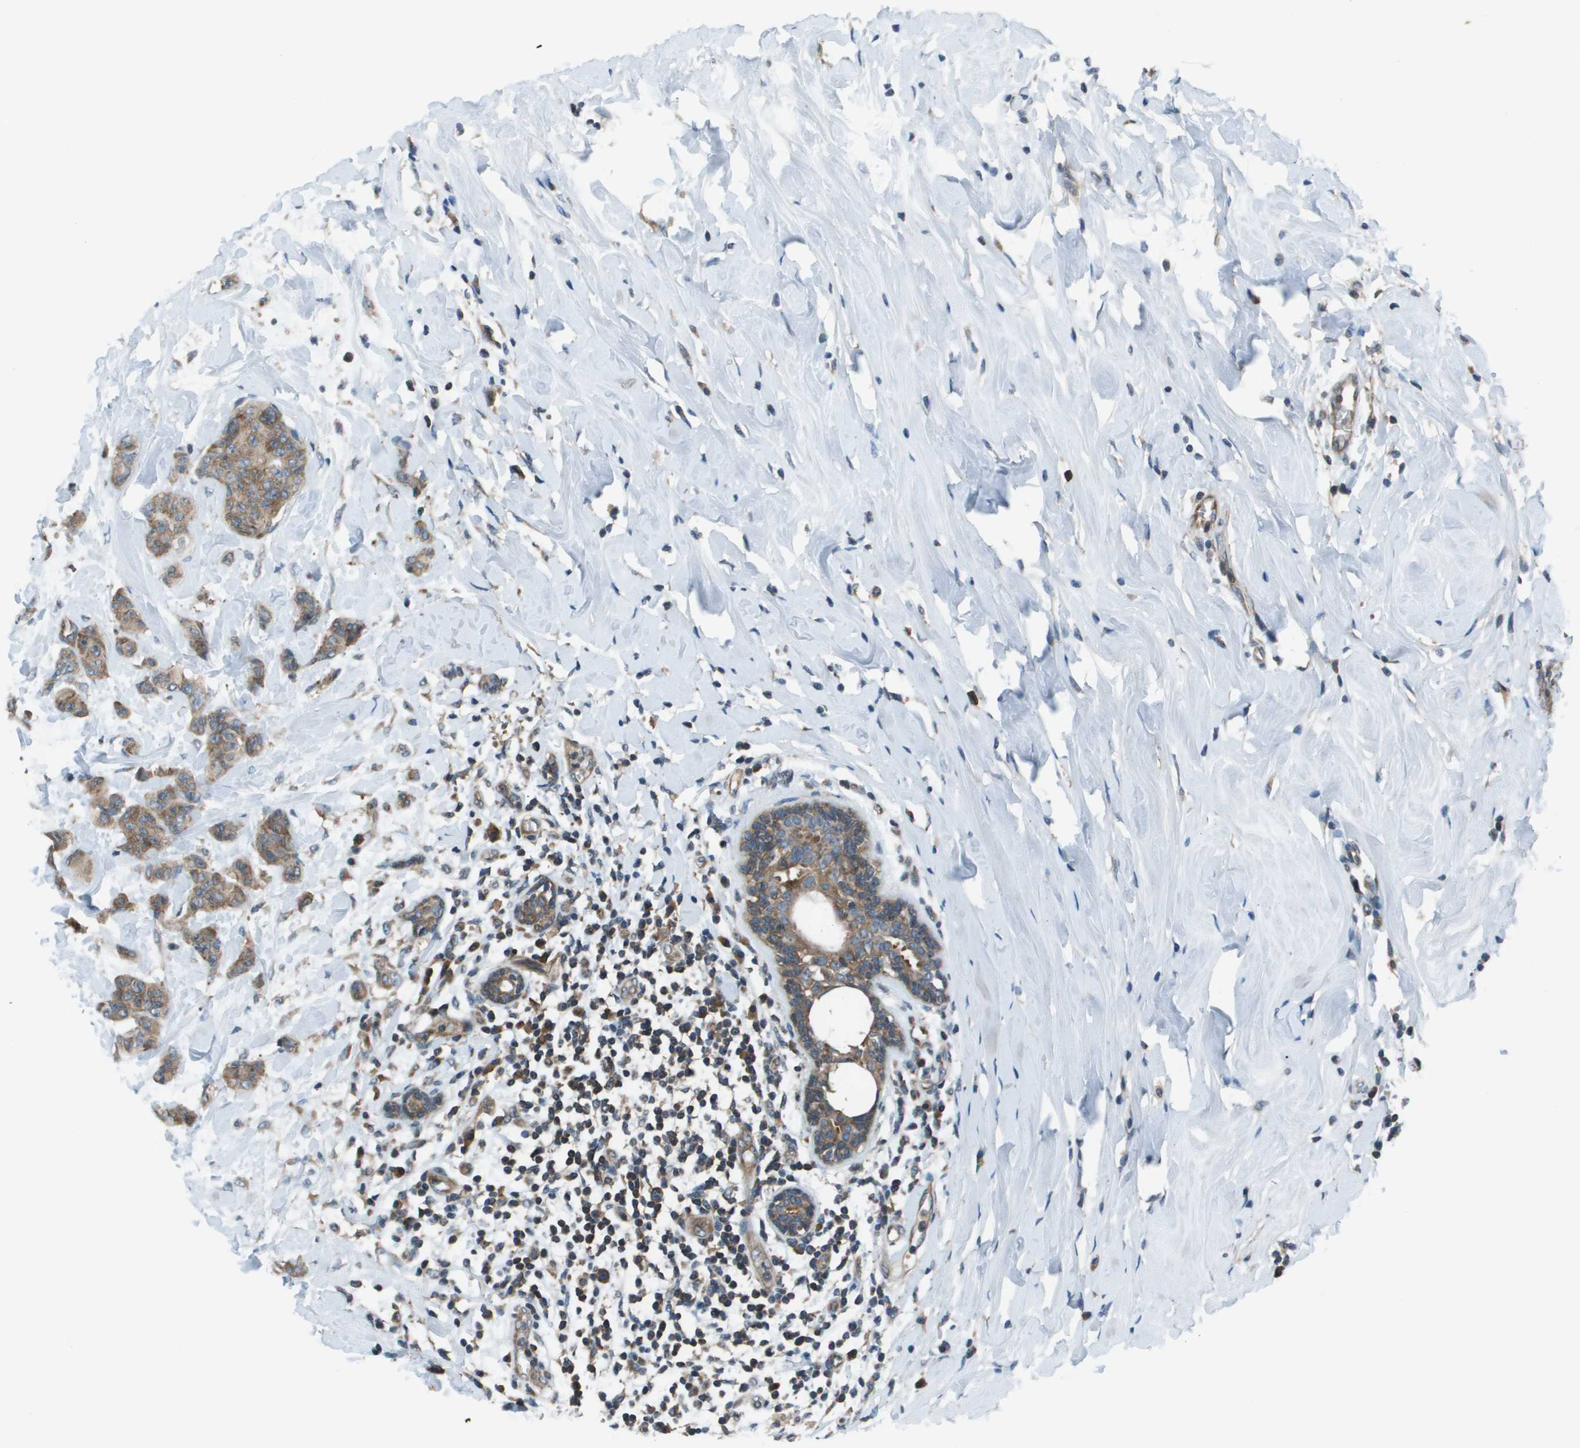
{"staining": {"intensity": "moderate", "quantity": ">75%", "location": "cytoplasmic/membranous"}, "tissue": "breast cancer", "cell_type": "Tumor cells", "image_type": "cancer", "snomed": [{"axis": "morphology", "description": "Normal tissue, NOS"}, {"axis": "morphology", "description": "Duct carcinoma"}, {"axis": "topography", "description": "Breast"}], "caption": "Tumor cells display moderate cytoplasmic/membranous staining in about >75% of cells in breast infiltrating ductal carcinoma.", "gene": "EIF3B", "patient": {"sex": "female", "age": 40}}